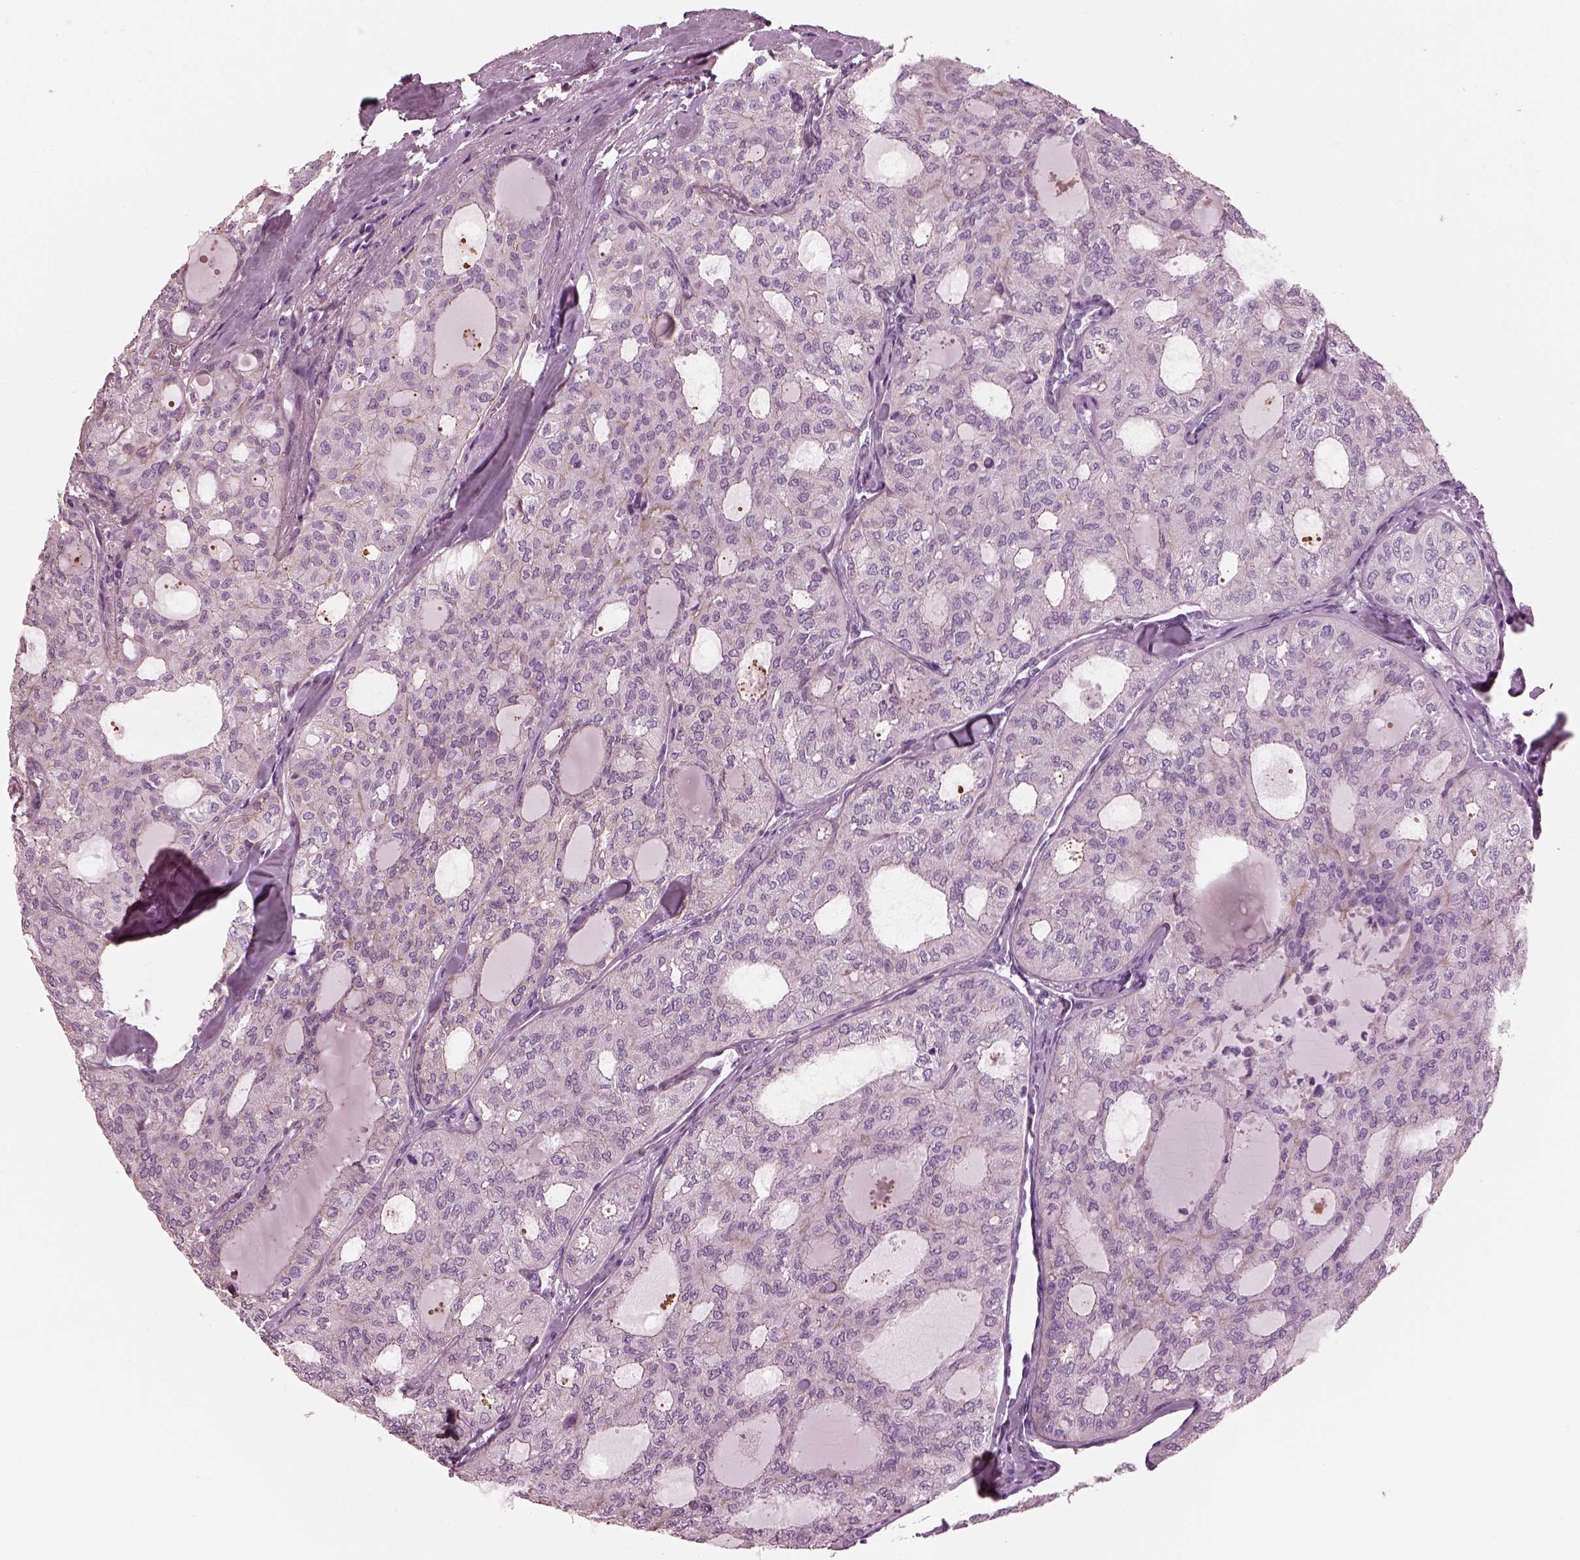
{"staining": {"intensity": "negative", "quantity": "none", "location": "none"}, "tissue": "thyroid cancer", "cell_type": "Tumor cells", "image_type": "cancer", "snomed": [{"axis": "morphology", "description": "Follicular adenoma carcinoma, NOS"}, {"axis": "topography", "description": "Thyroid gland"}], "caption": "Immunohistochemical staining of thyroid cancer (follicular adenoma carcinoma) shows no significant expression in tumor cells.", "gene": "BFSP1", "patient": {"sex": "male", "age": 75}}